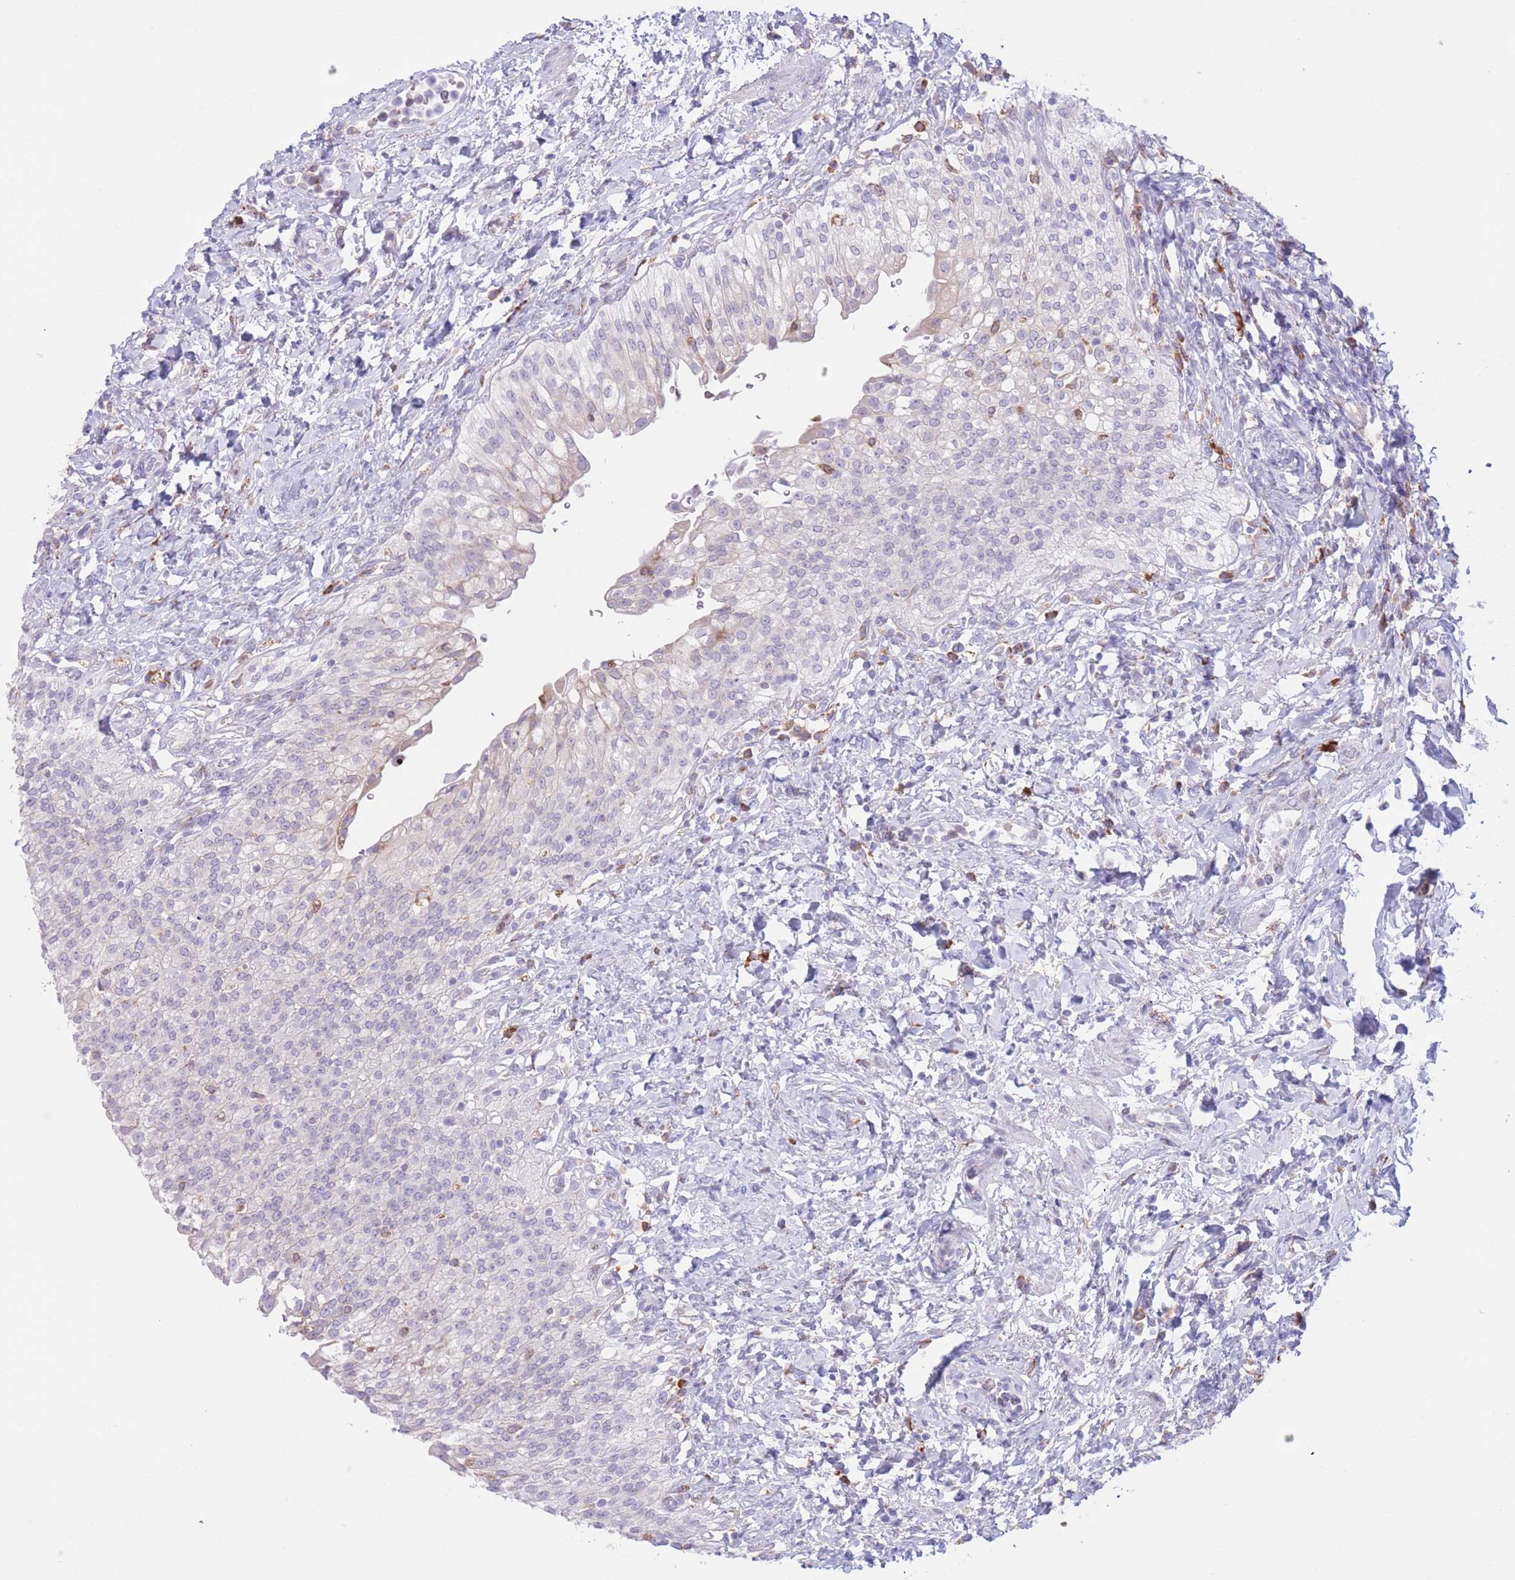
{"staining": {"intensity": "negative", "quantity": "none", "location": "none"}, "tissue": "urinary bladder", "cell_type": "Urothelial cells", "image_type": "normal", "snomed": [{"axis": "morphology", "description": "Normal tissue, NOS"}, {"axis": "morphology", "description": "Inflammation, NOS"}, {"axis": "topography", "description": "Urinary bladder"}], "caption": "Protein analysis of unremarkable urinary bladder displays no significant expression in urothelial cells. (Immunohistochemistry, brightfield microscopy, high magnification).", "gene": "MYDGF", "patient": {"sex": "male", "age": 64}}